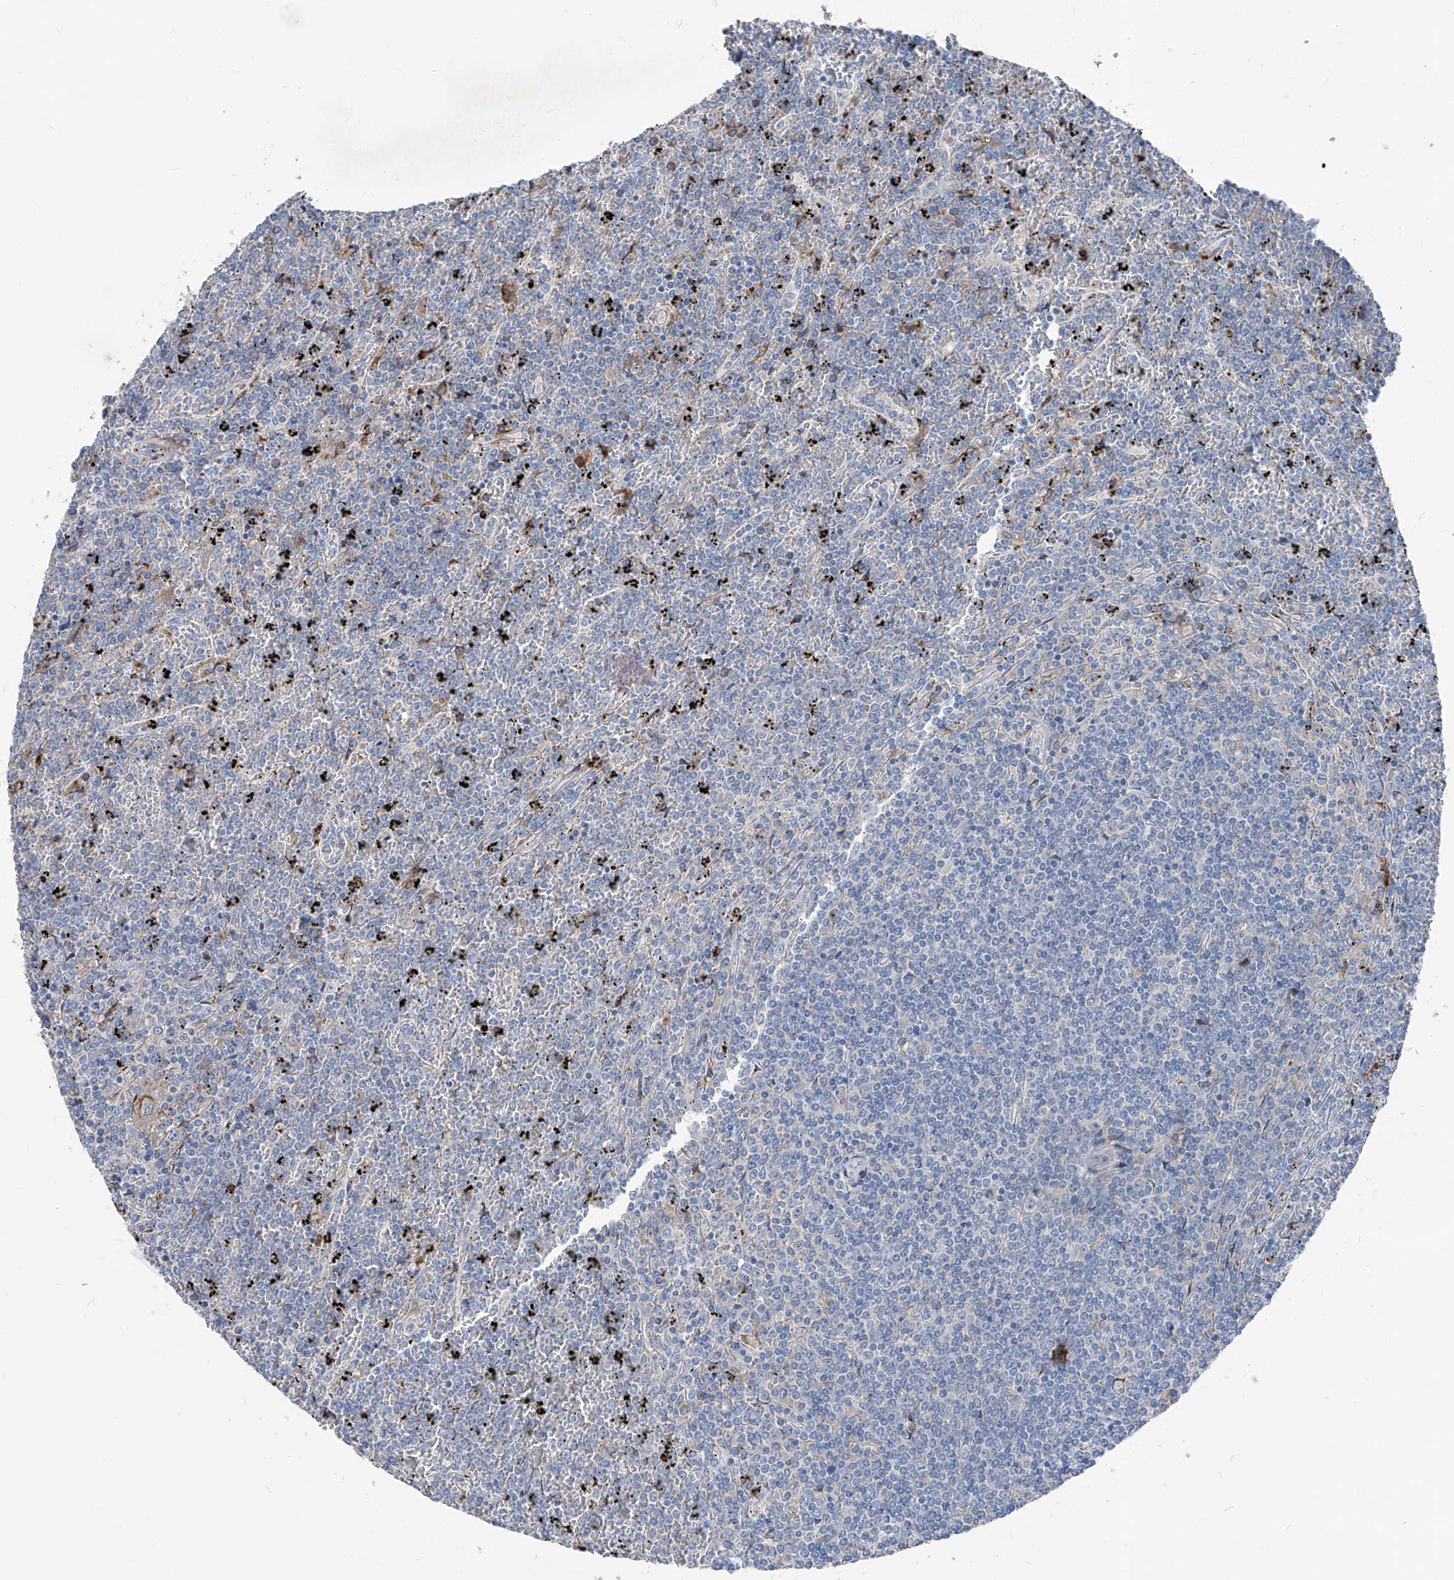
{"staining": {"intensity": "negative", "quantity": "none", "location": "none"}, "tissue": "lymphoma", "cell_type": "Tumor cells", "image_type": "cancer", "snomed": [{"axis": "morphology", "description": "Malignant lymphoma, non-Hodgkin's type, Low grade"}, {"axis": "topography", "description": "Spleen"}], "caption": "This micrograph is of low-grade malignant lymphoma, non-Hodgkin's type stained with IHC to label a protein in brown with the nuclei are counter-stained blue. There is no expression in tumor cells.", "gene": "IFI27", "patient": {"sex": "female", "age": 19}}